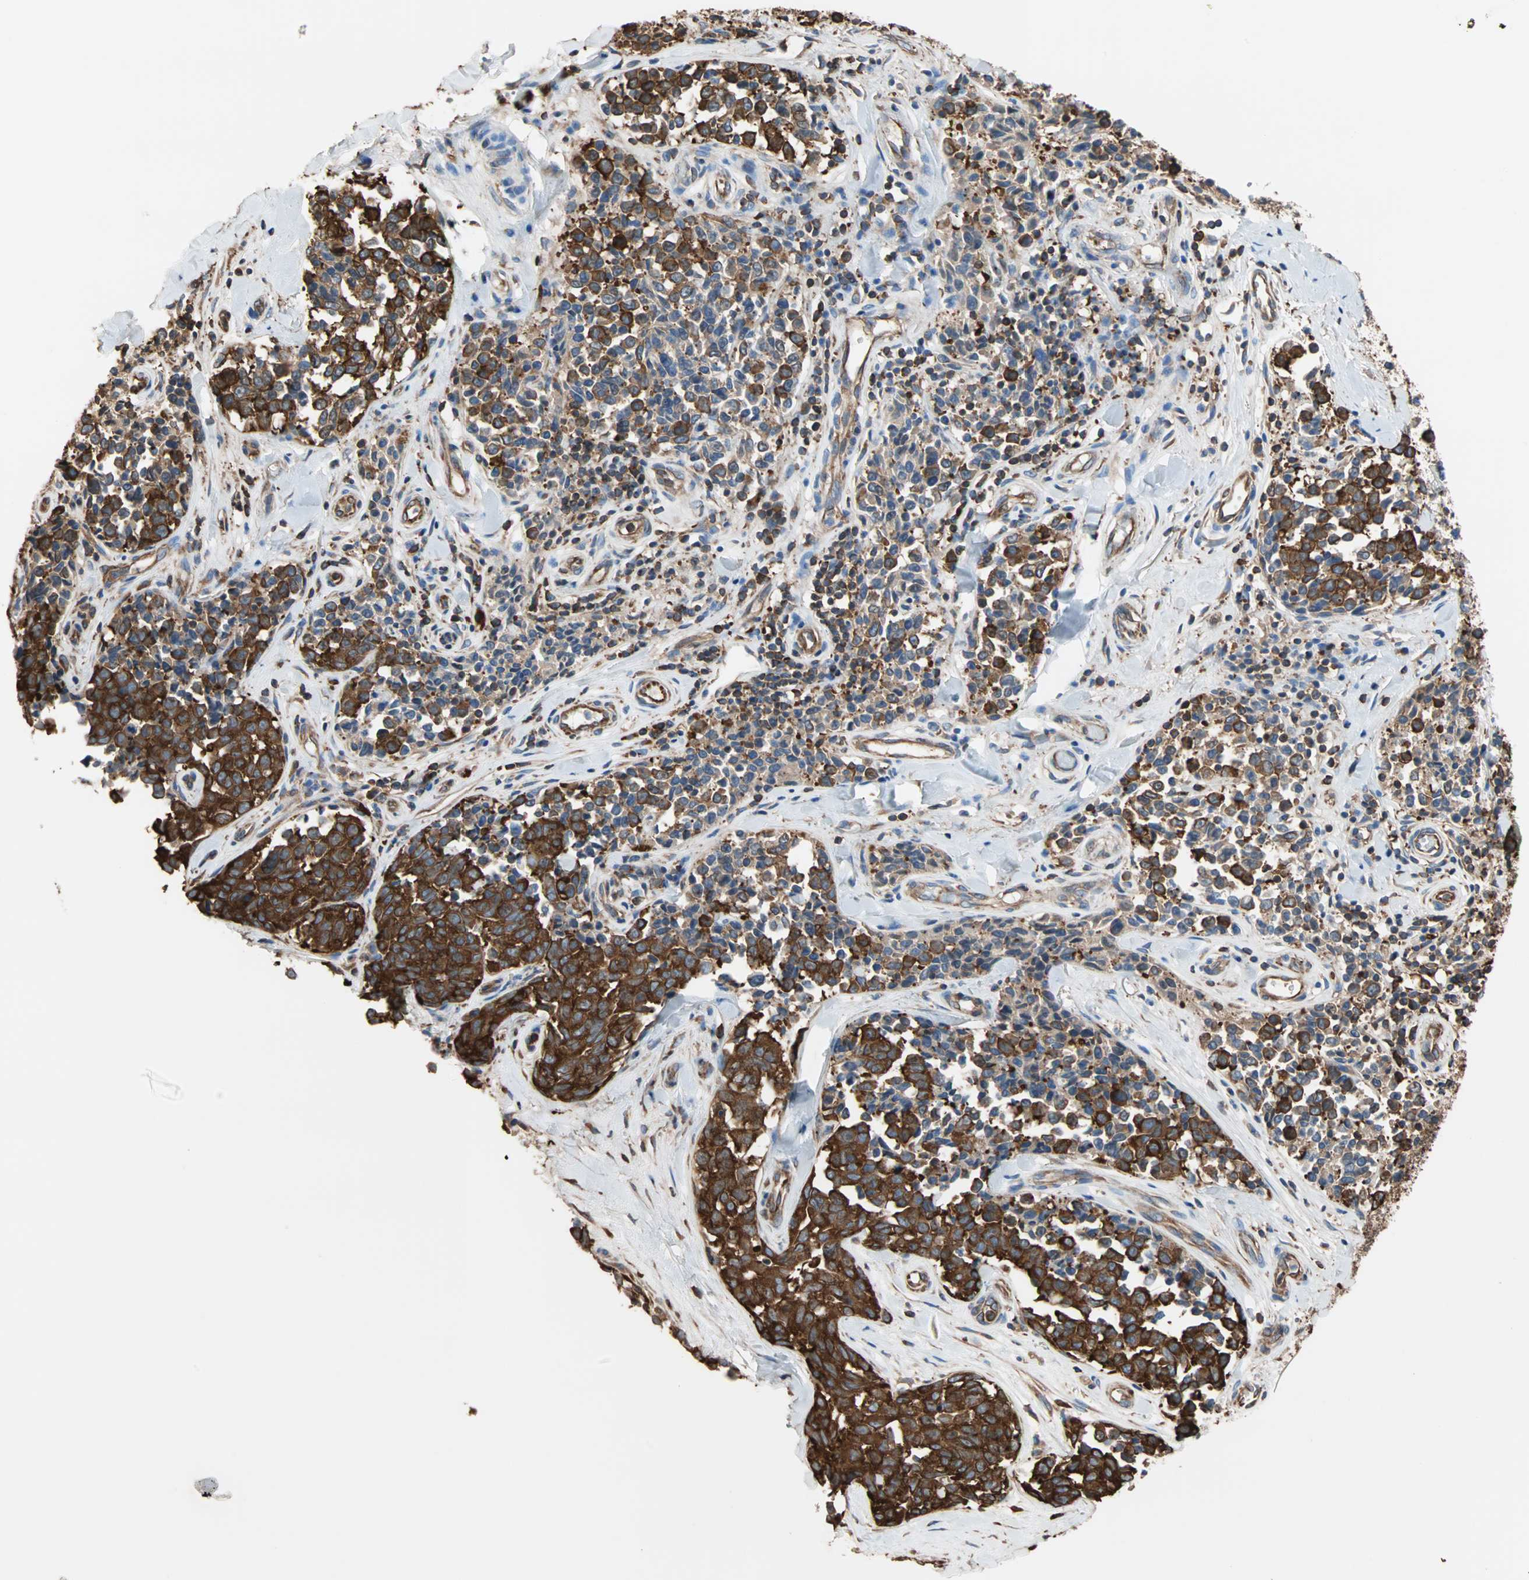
{"staining": {"intensity": "strong", "quantity": ">75%", "location": "cytoplasmic/membranous"}, "tissue": "melanoma", "cell_type": "Tumor cells", "image_type": "cancer", "snomed": [{"axis": "morphology", "description": "Malignant melanoma, NOS"}, {"axis": "topography", "description": "Skin"}], "caption": "Human melanoma stained for a protein (brown) displays strong cytoplasmic/membranous positive staining in about >75% of tumor cells.", "gene": "EEF2", "patient": {"sex": "female", "age": 64}}